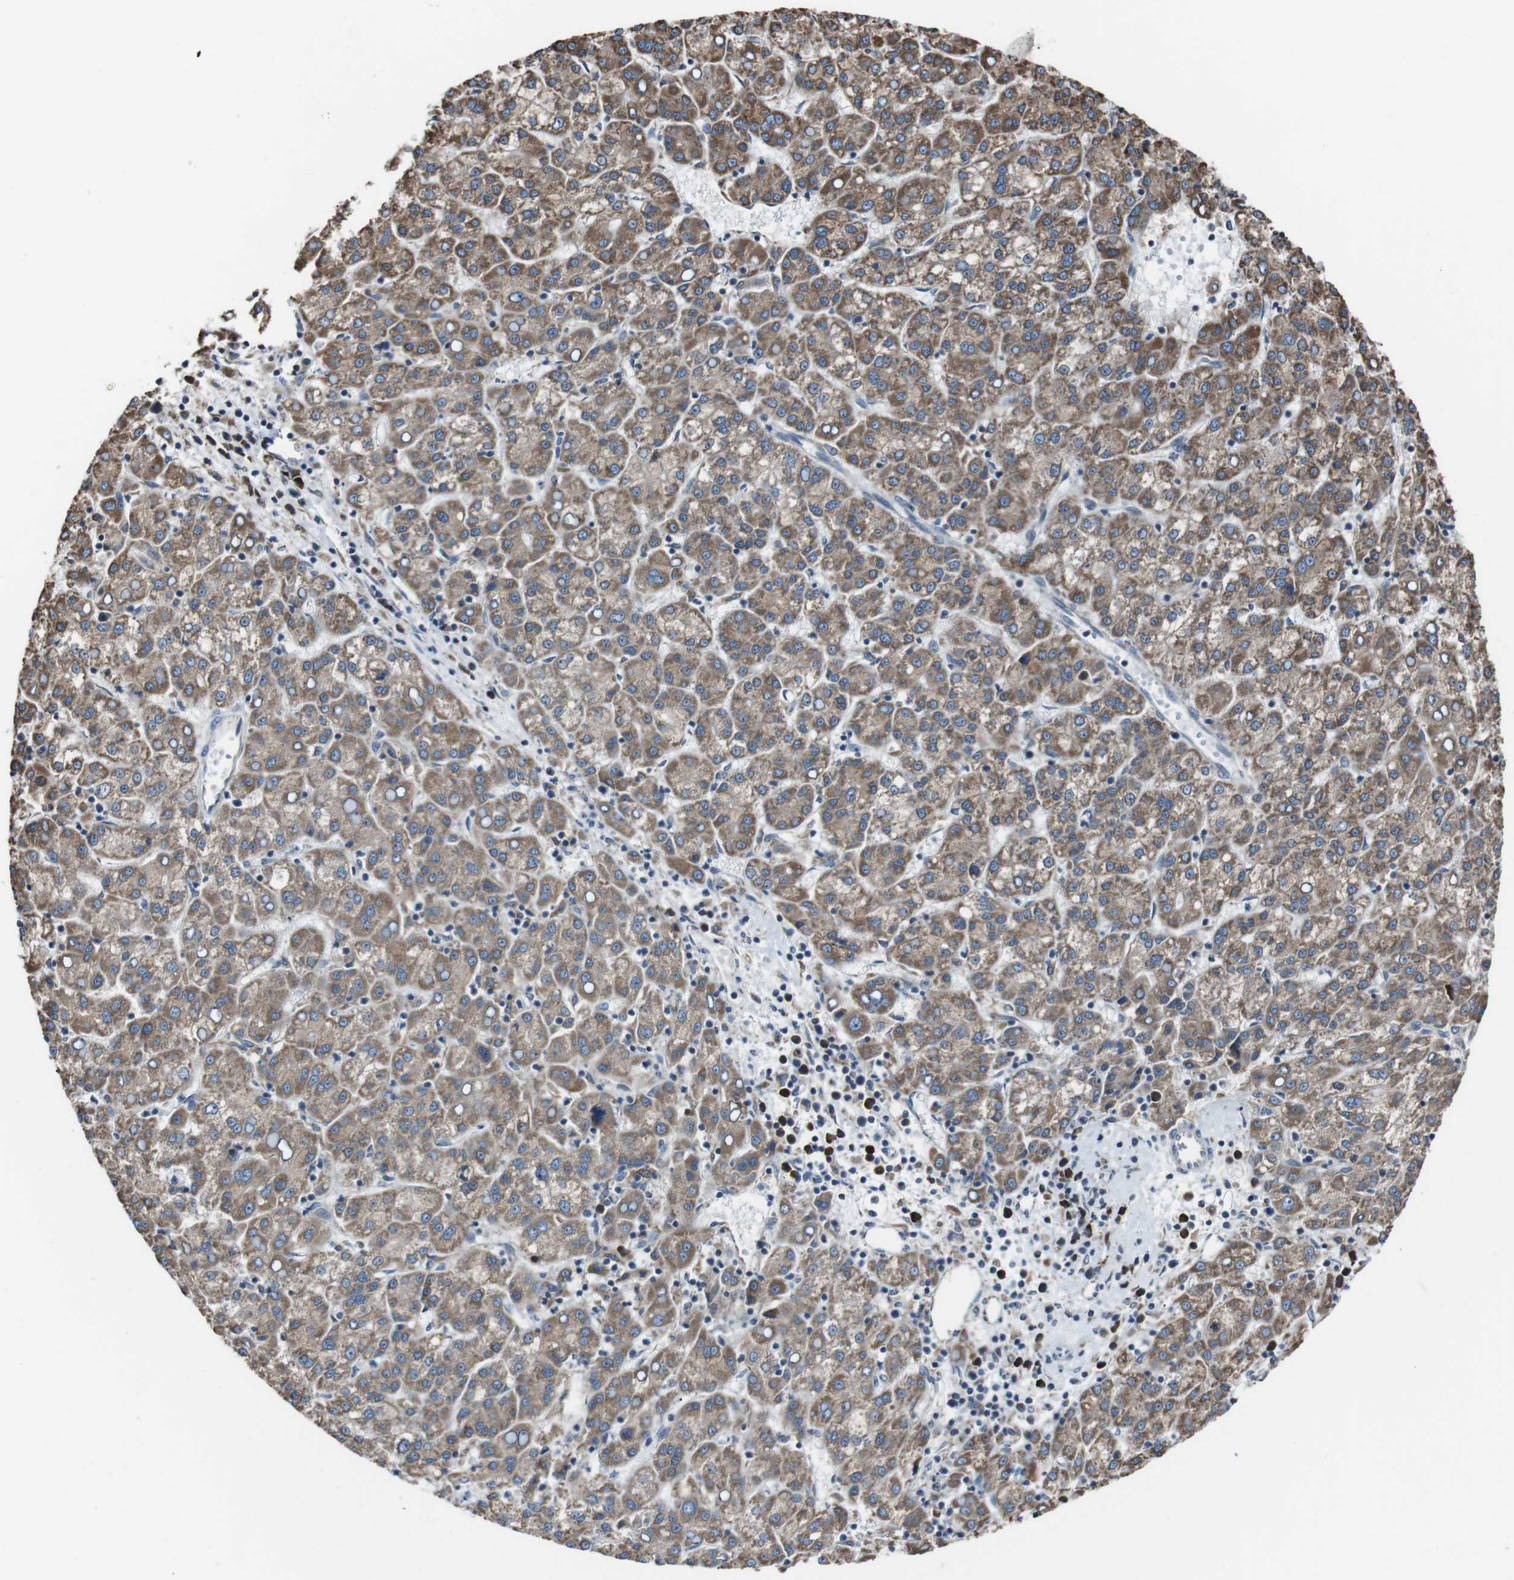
{"staining": {"intensity": "moderate", "quantity": ">75%", "location": "cytoplasmic/membranous"}, "tissue": "liver cancer", "cell_type": "Tumor cells", "image_type": "cancer", "snomed": [{"axis": "morphology", "description": "Carcinoma, Hepatocellular, NOS"}, {"axis": "topography", "description": "Liver"}], "caption": "Immunohistochemical staining of liver cancer shows medium levels of moderate cytoplasmic/membranous staining in approximately >75% of tumor cells.", "gene": "CISD2", "patient": {"sex": "female", "age": 58}}